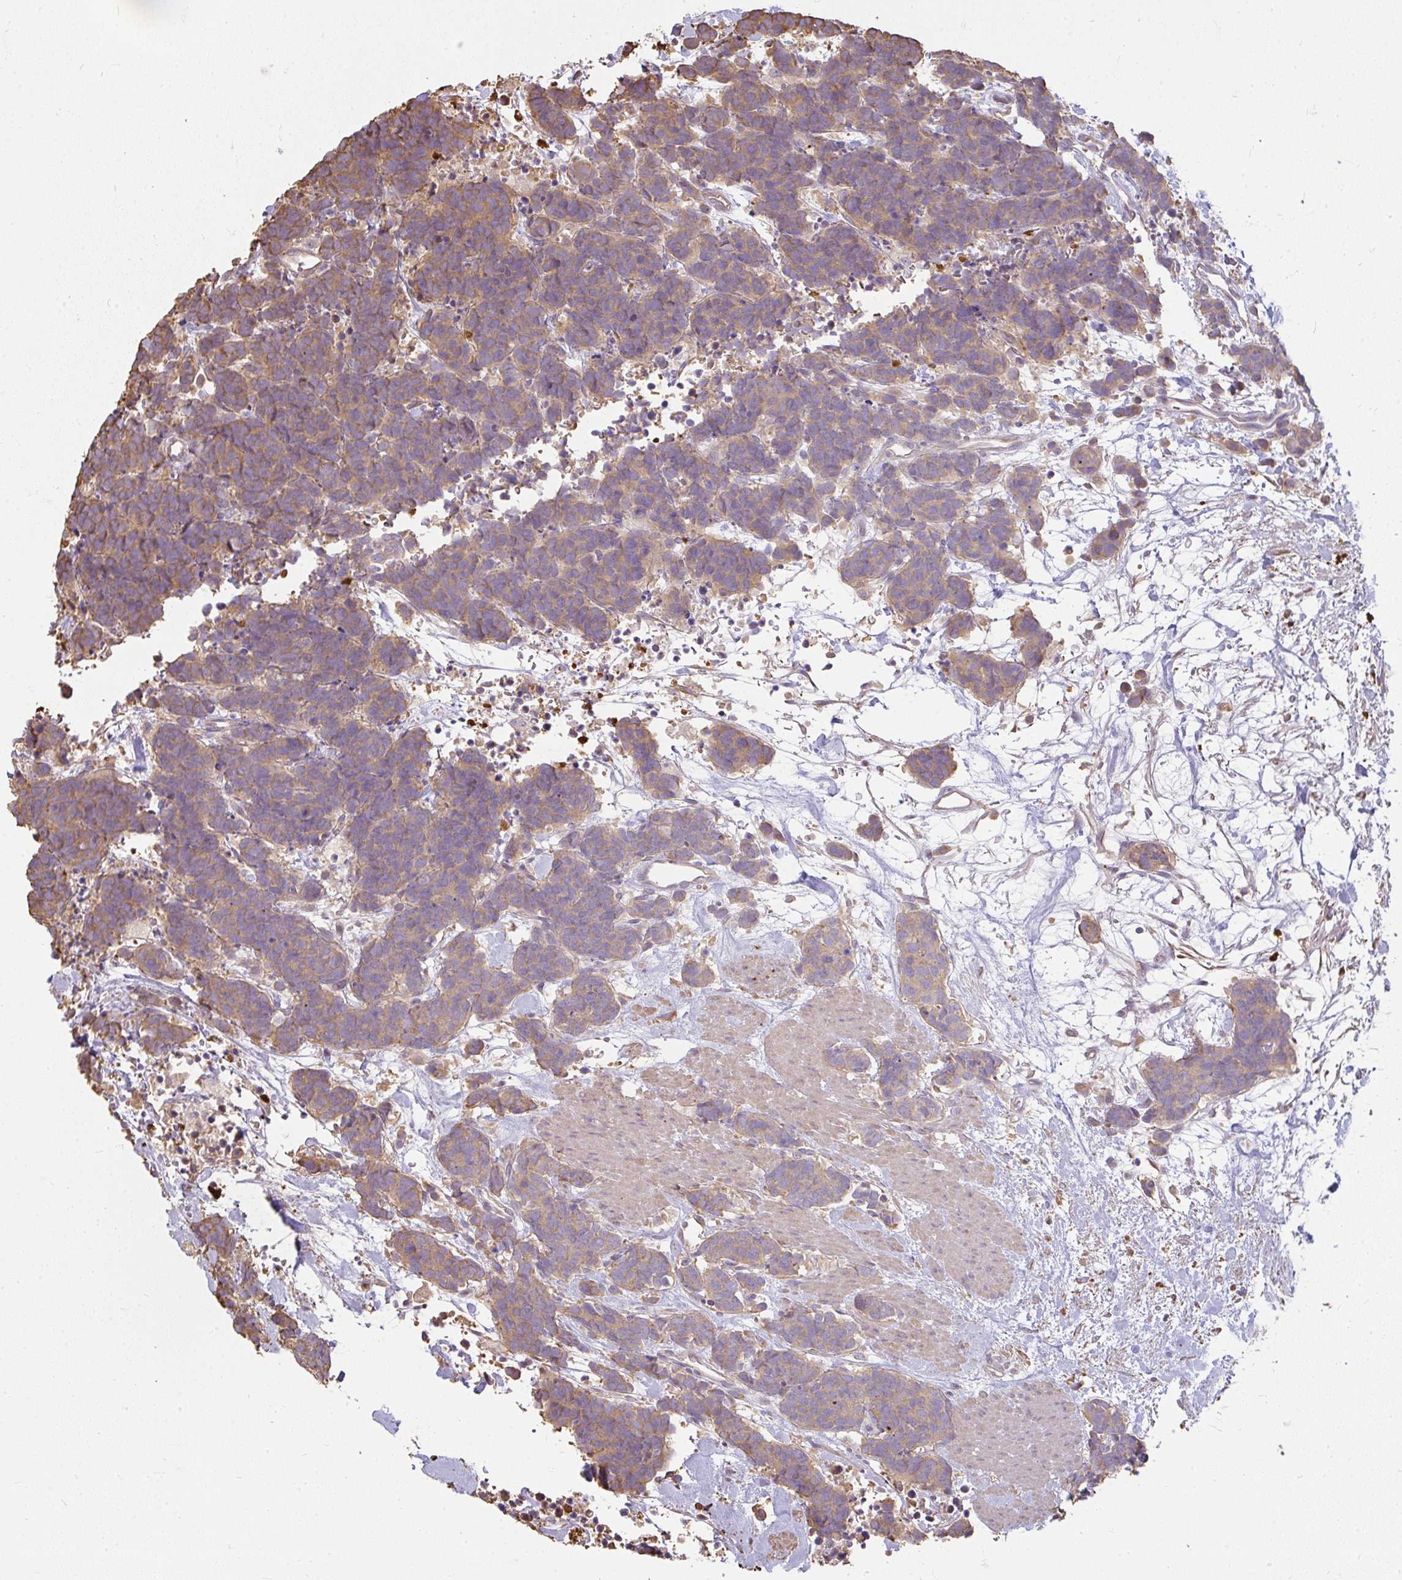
{"staining": {"intensity": "moderate", "quantity": ">75%", "location": "cytoplasmic/membranous"}, "tissue": "carcinoid", "cell_type": "Tumor cells", "image_type": "cancer", "snomed": [{"axis": "morphology", "description": "Carcinoma, NOS"}, {"axis": "morphology", "description": "Carcinoid, malignant, NOS"}, {"axis": "topography", "description": "Prostate"}], "caption": "DAB (3,3'-diaminobenzidine) immunohistochemical staining of human malignant carcinoid reveals moderate cytoplasmic/membranous protein staining in about >75% of tumor cells. Immunohistochemistry (ihc) stains the protein in brown and the nuclei are stained blue.", "gene": "BRINP3", "patient": {"sex": "male", "age": 57}}